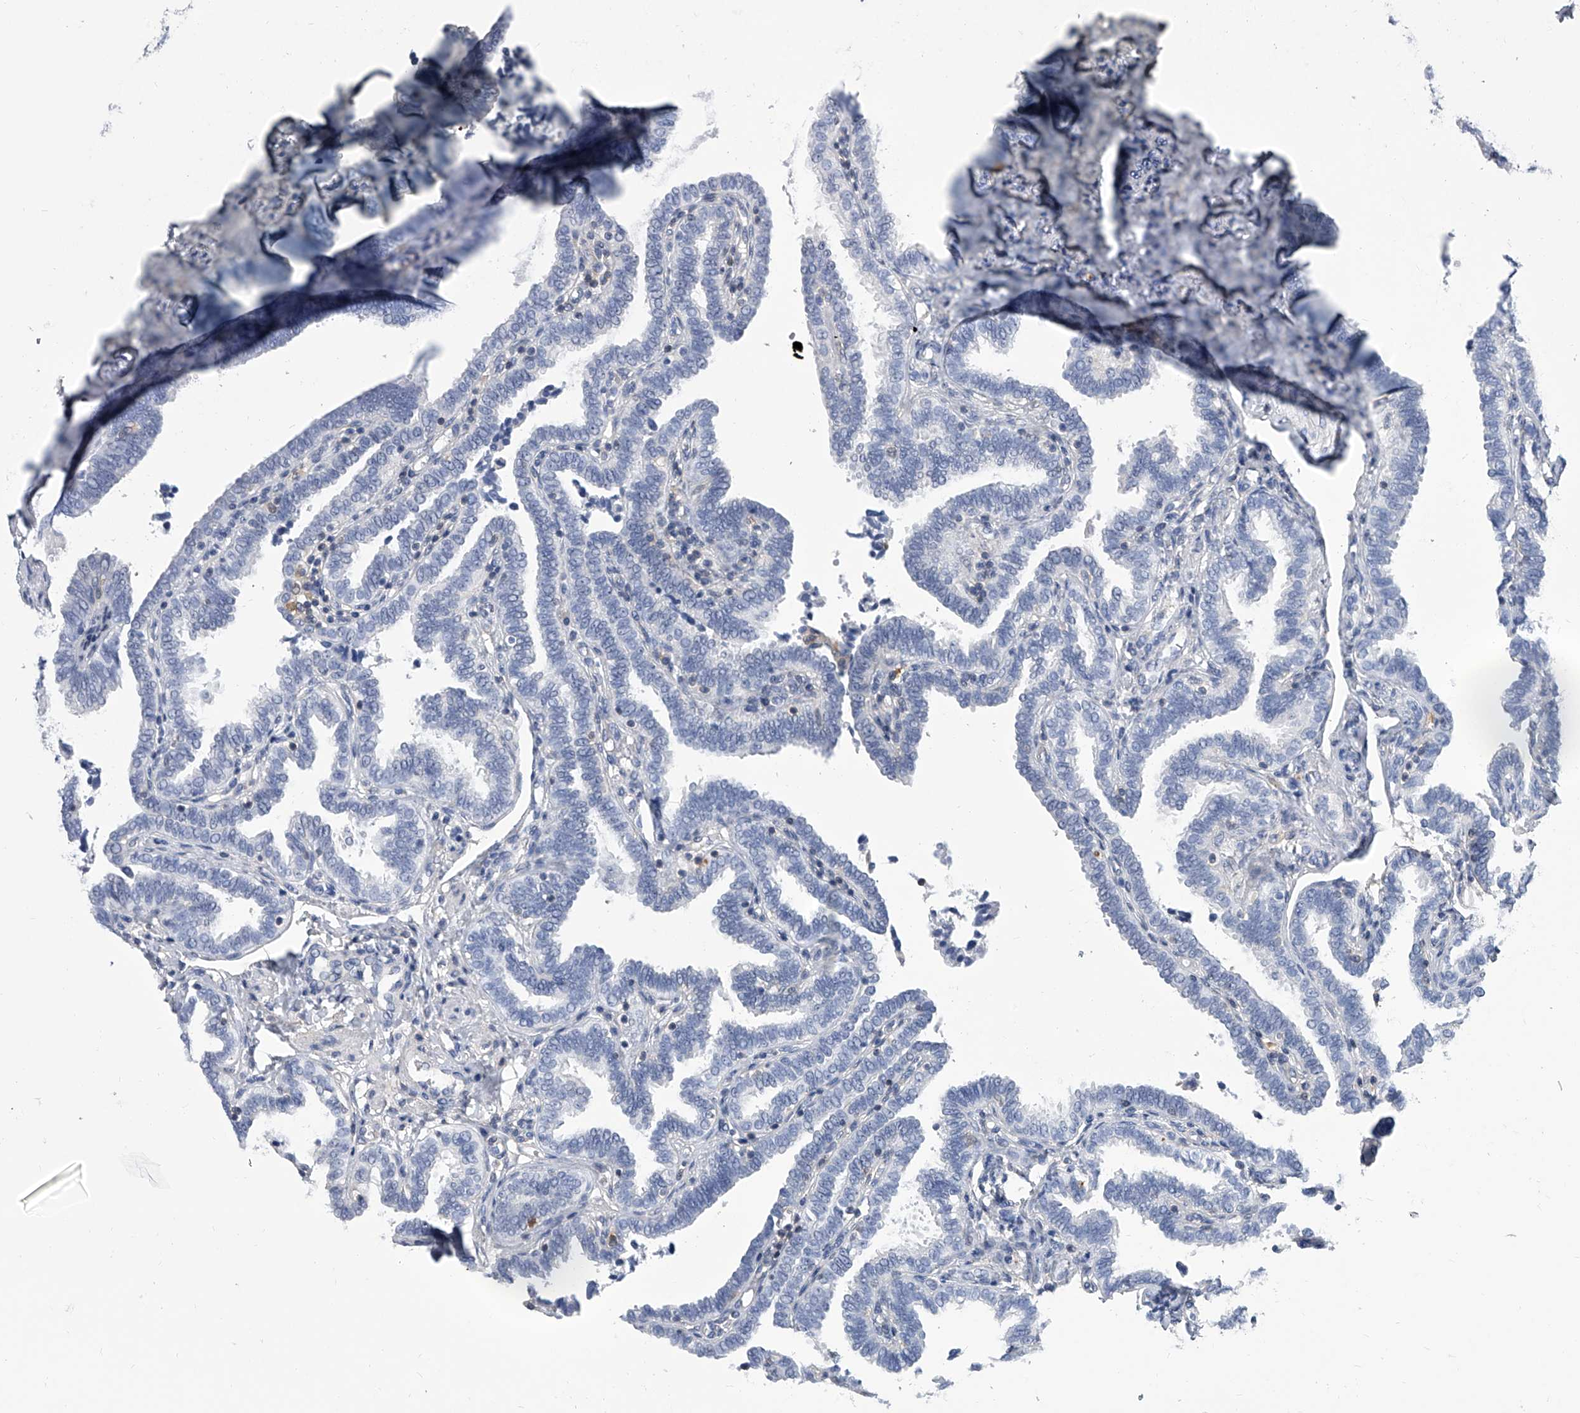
{"staining": {"intensity": "negative", "quantity": "none", "location": "none"}, "tissue": "fallopian tube", "cell_type": "Glandular cells", "image_type": "normal", "snomed": [{"axis": "morphology", "description": "Normal tissue, NOS"}, {"axis": "topography", "description": "Fallopian tube"}], "caption": "Fallopian tube was stained to show a protein in brown. There is no significant positivity in glandular cells.", "gene": "SERPINB9", "patient": {"sex": "female", "age": 39}}